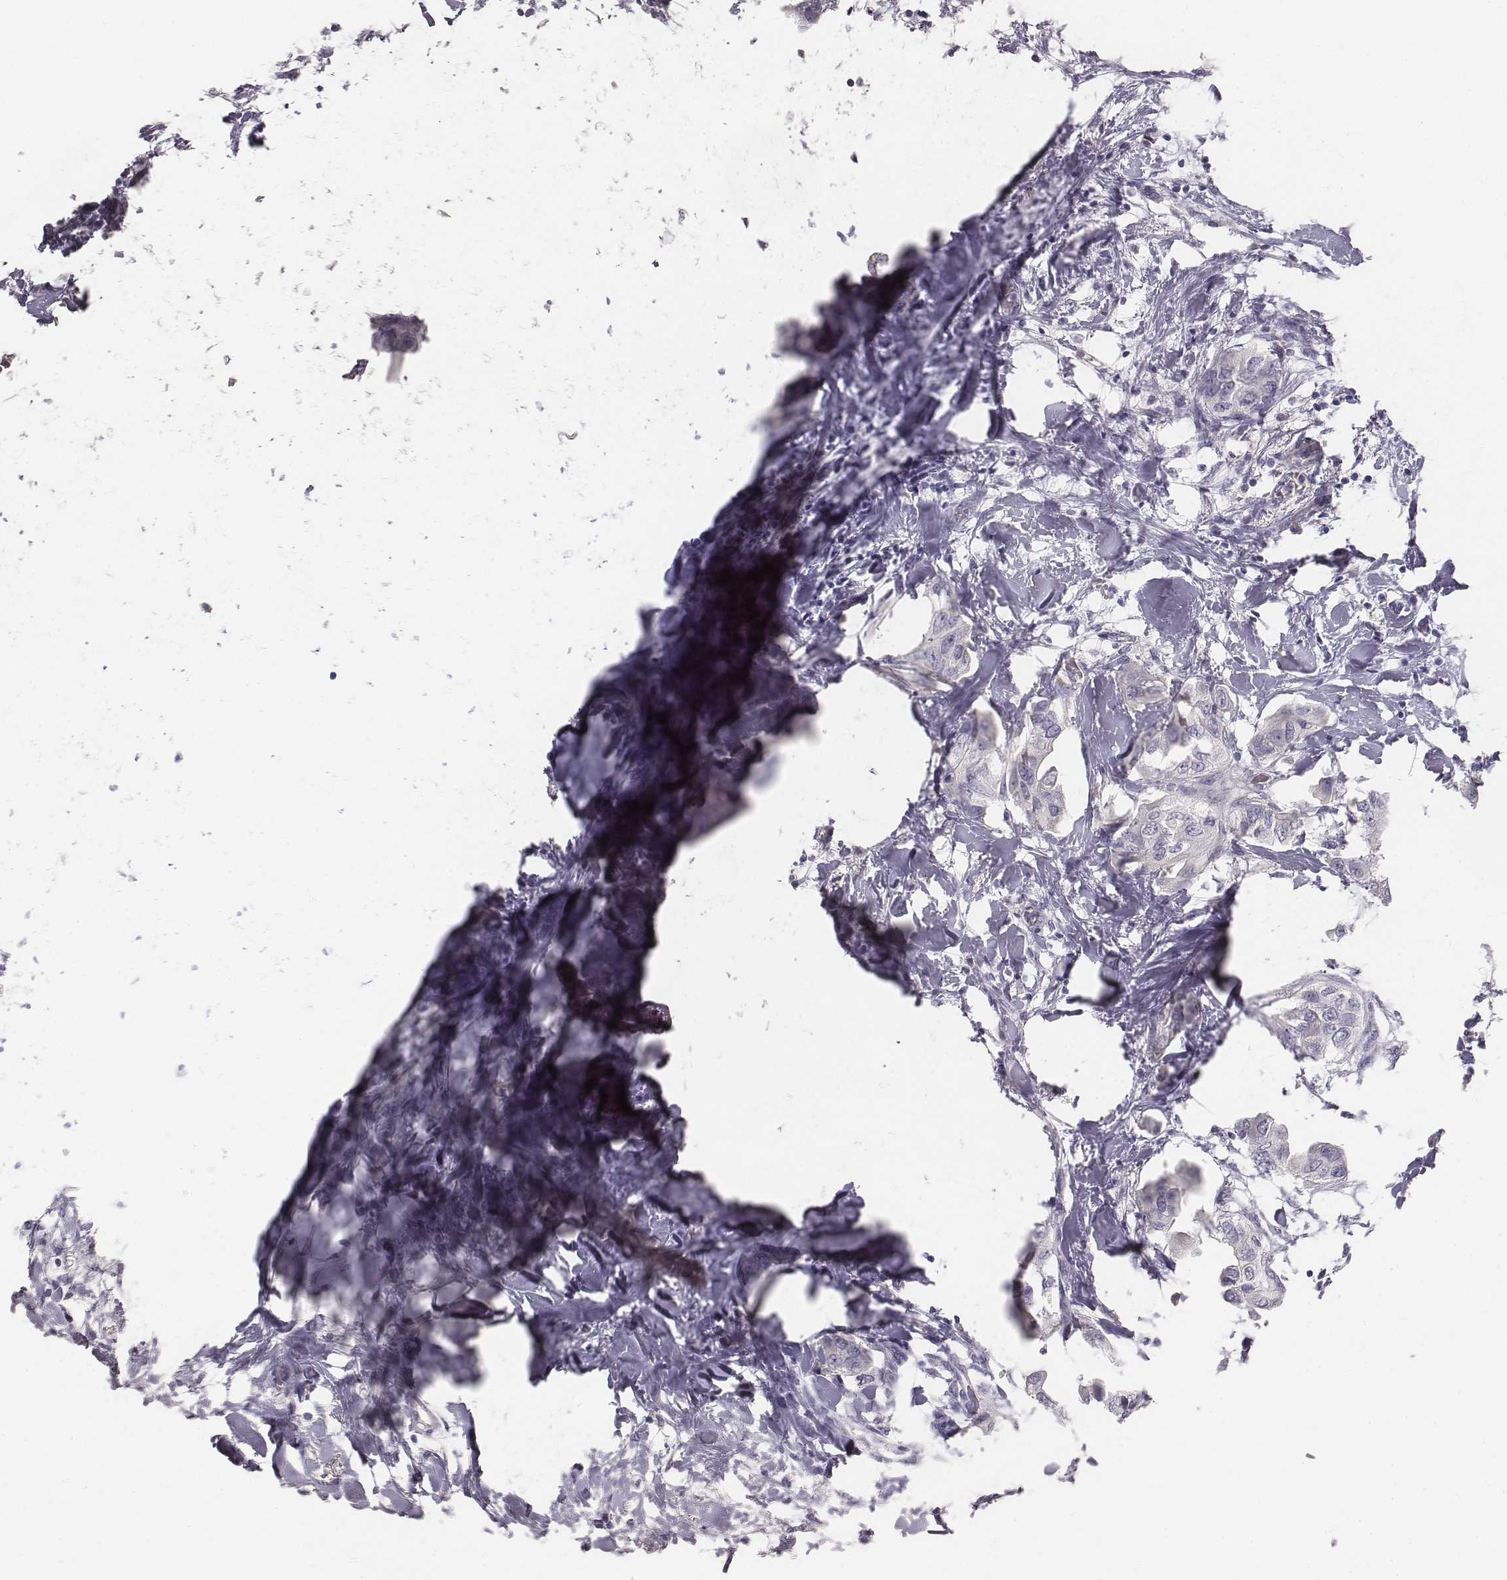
{"staining": {"intensity": "negative", "quantity": "none", "location": "none"}, "tissue": "breast cancer", "cell_type": "Tumor cells", "image_type": "cancer", "snomed": [{"axis": "morphology", "description": "Normal tissue, NOS"}, {"axis": "morphology", "description": "Duct carcinoma"}, {"axis": "topography", "description": "Breast"}], "caption": "A histopathology image of human invasive ductal carcinoma (breast) is negative for staining in tumor cells.", "gene": "MYH6", "patient": {"sex": "female", "age": 40}}